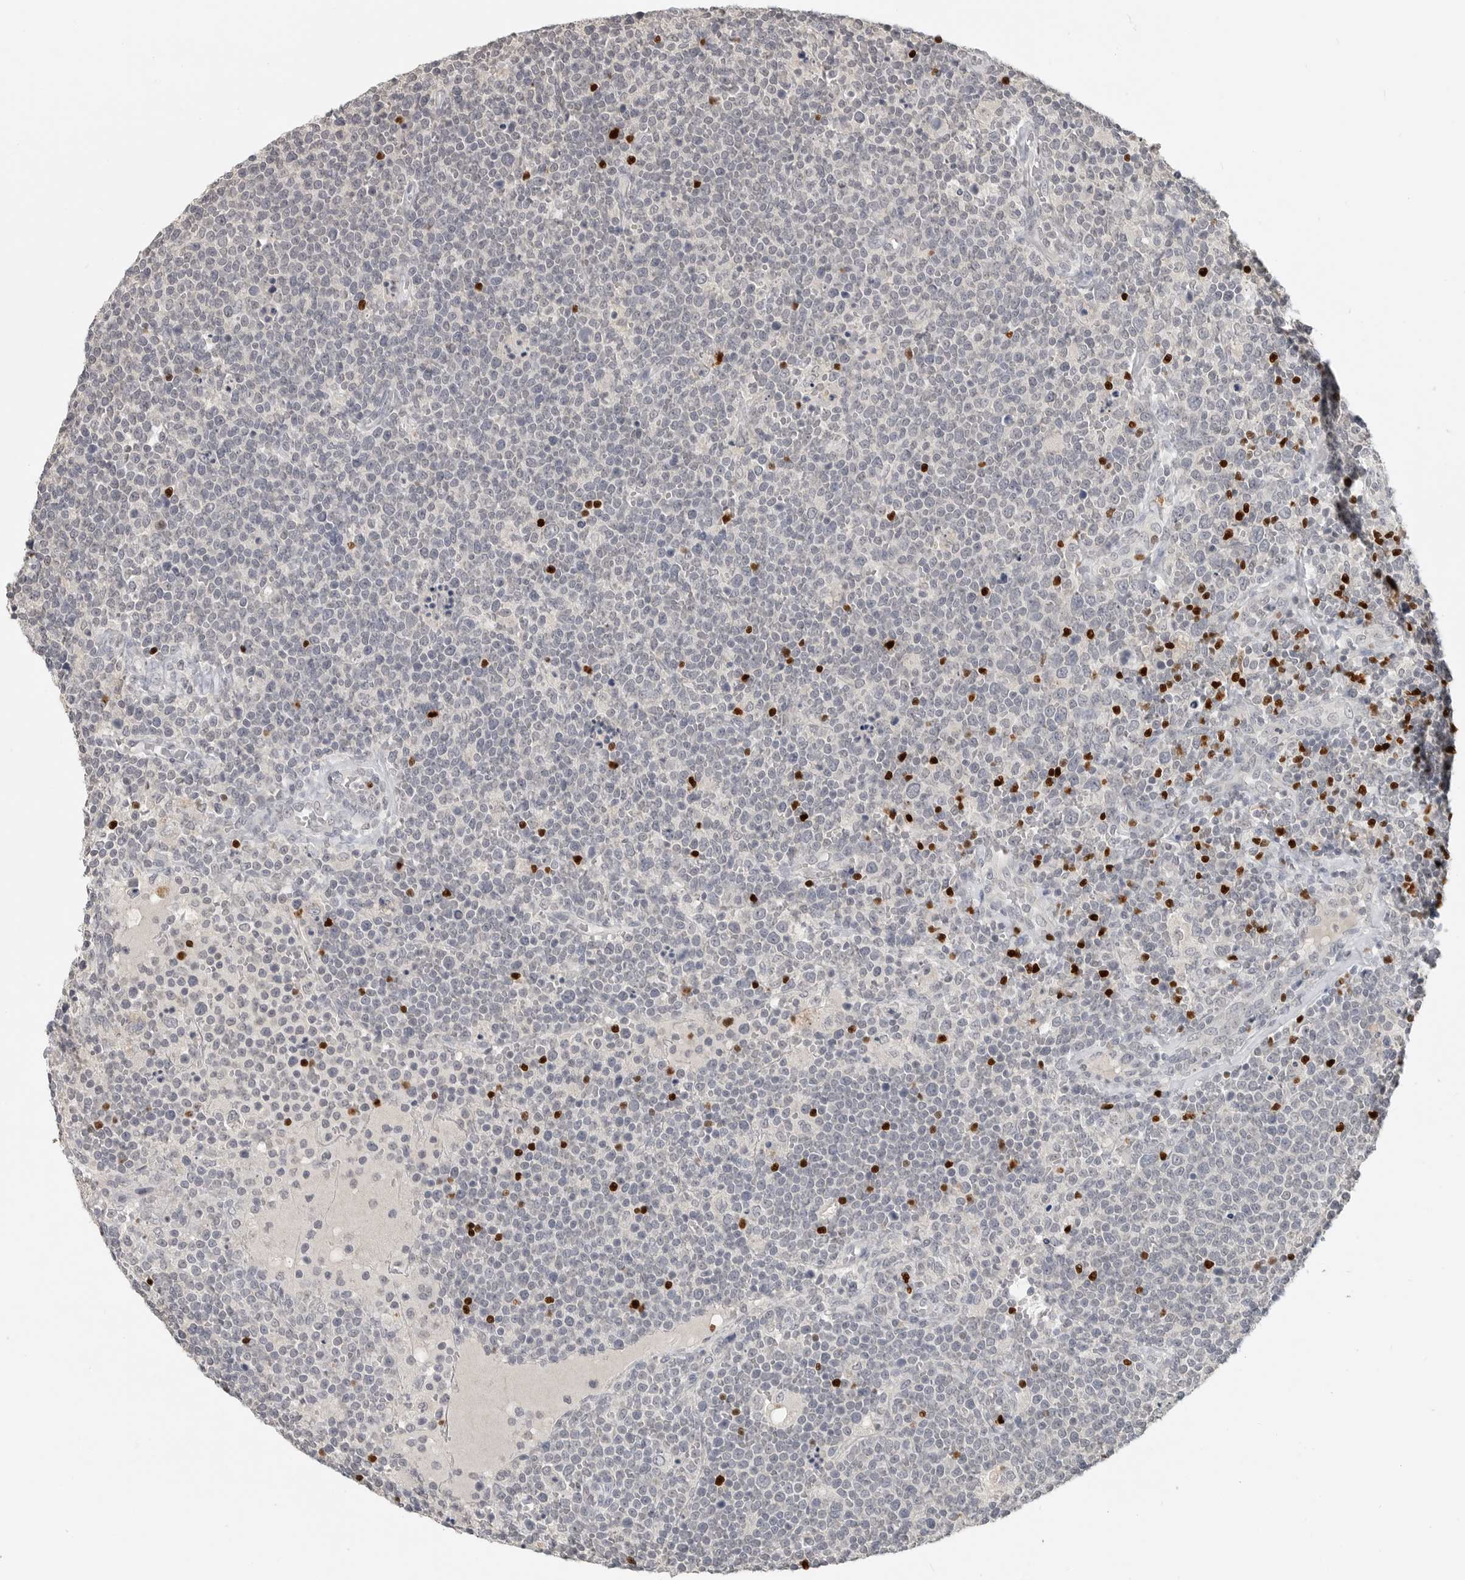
{"staining": {"intensity": "negative", "quantity": "none", "location": "none"}, "tissue": "lymphoma", "cell_type": "Tumor cells", "image_type": "cancer", "snomed": [{"axis": "morphology", "description": "Malignant lymphoma, non-Hodgkin's type, High grade"}, {"axis": "topography", "description": "Lymph node"}], "caption": "Malignant lymphoma, non-Hodgkin's type (high-grade) stained for a protein using immunohistochemistry (IHC) displays no positivity tumor cells.", "gene": "FOXP3", "patient": {"sex": "male", "age": 61}}